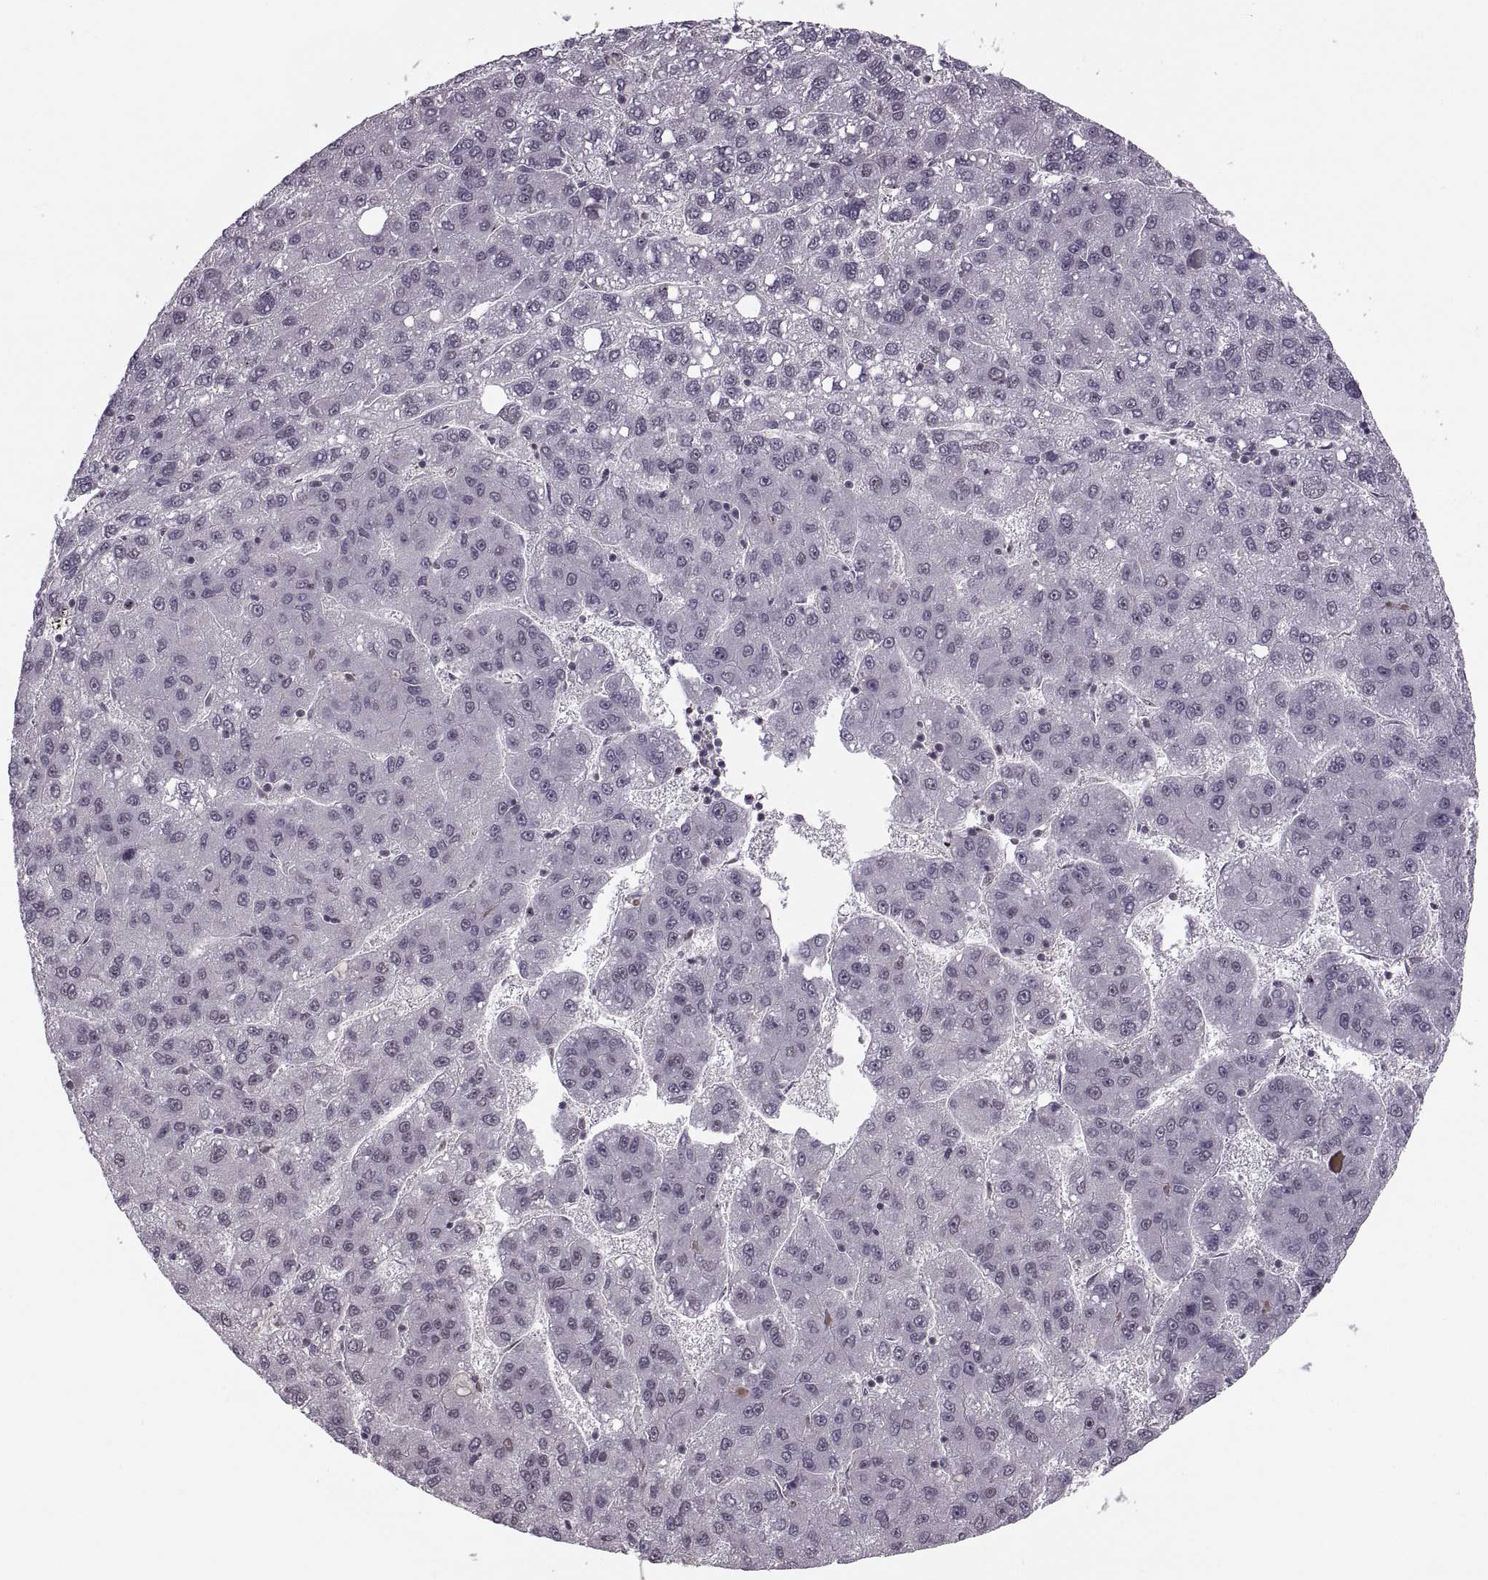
{"staining": {"intensity": "negative", "quantity": "none", "location": "none"}, "tissue": "liver cancer", "cell_type": "Tumor cells", "image_type": "cancer", "snomed": [{"axis": "morphology", "description": "Carcinoma, Hepatocellular, NOS"}, {"axis": "topography", "description": "Liver"}], "caption": "Tumor cells are negative for brown protein staining in liver cancer.", "gene": "LUZP2", "patient": {"sex": "female", "age": 82}}